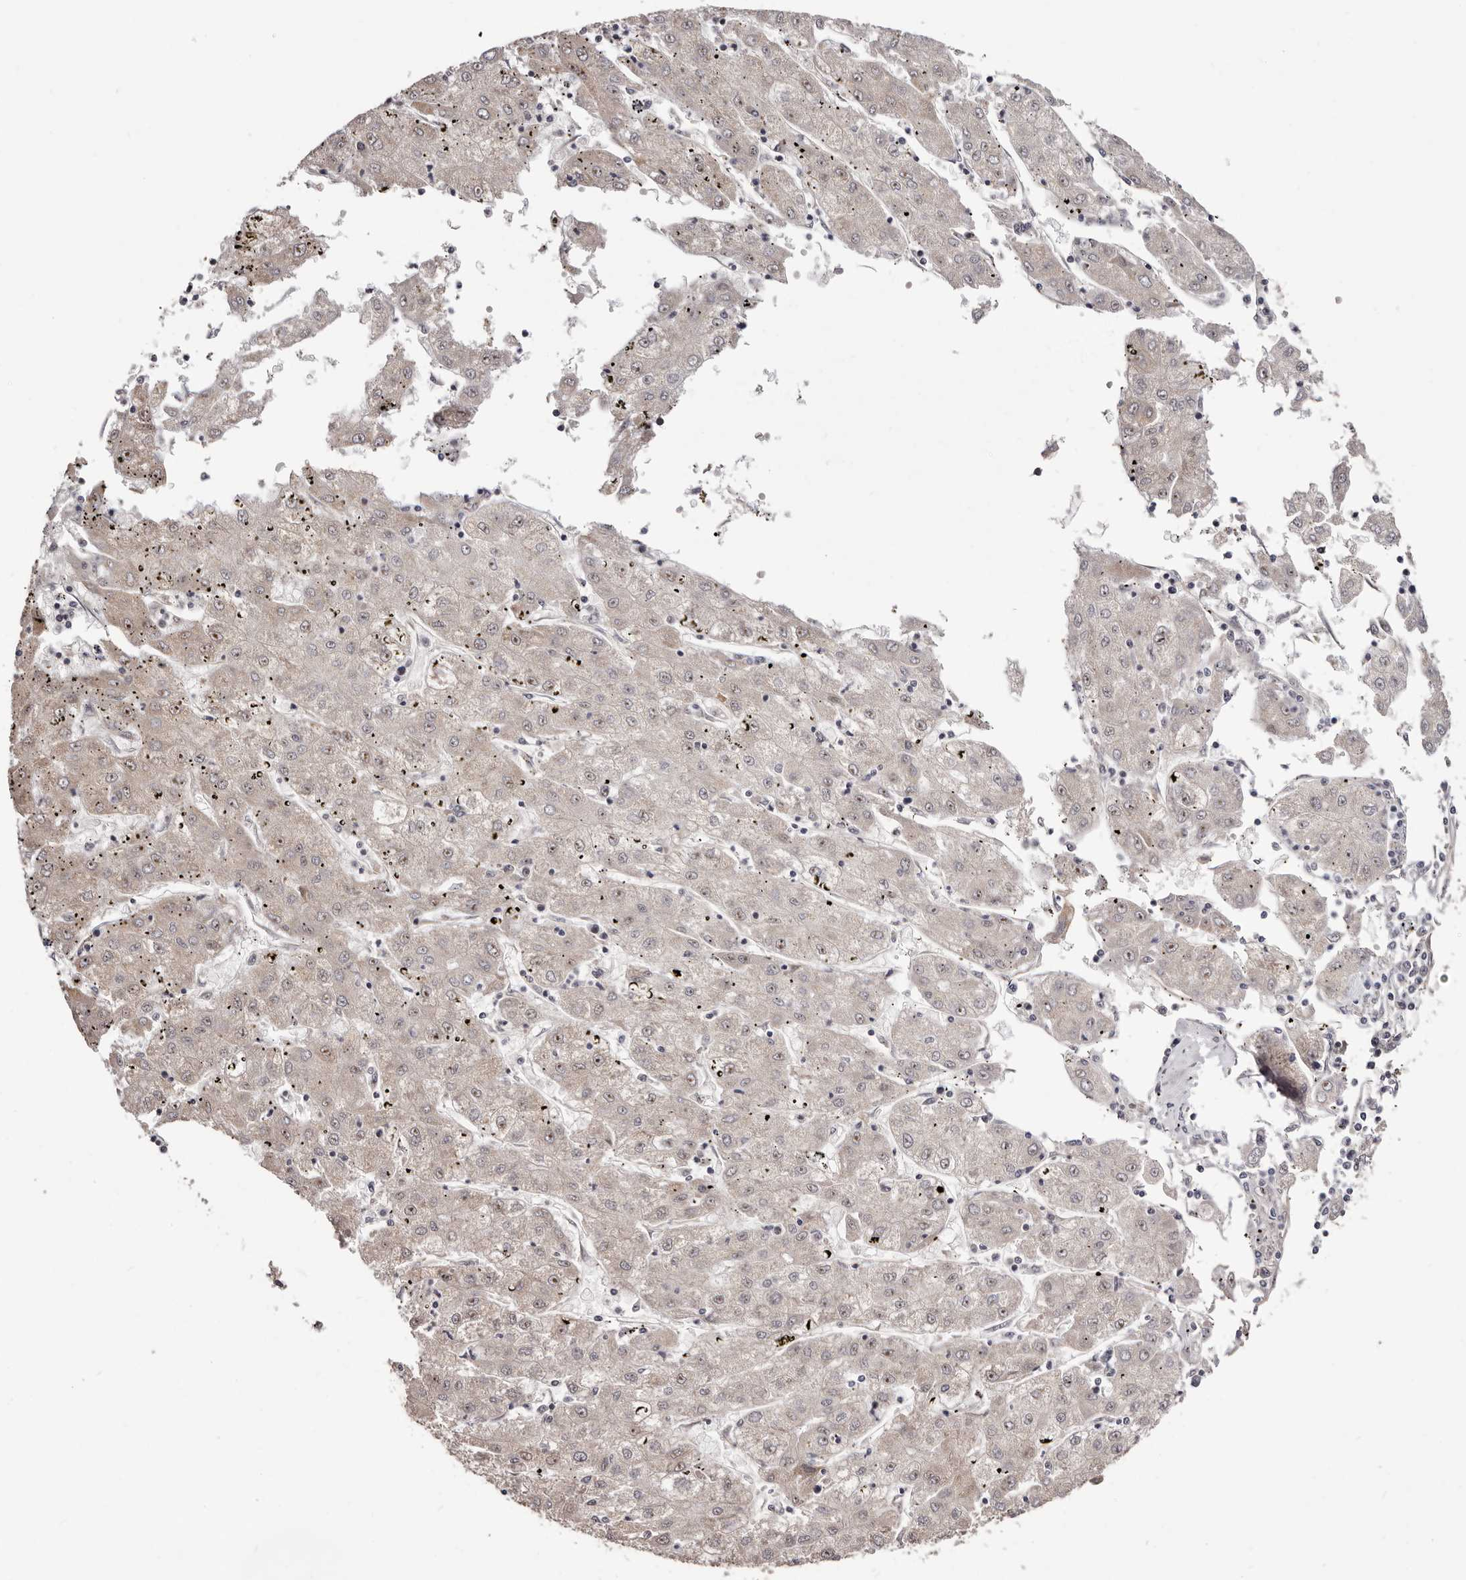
{"staining": {"intensity": "negative", "quantity": "none", "location": "none"}, "tissue": "liver cancer", "cell_type": "Tumor cells", "image_type": "cancer", "snomed": [{"axis": "morphology", "description": "Carcinoma, Hepatocellular, NOS"}, {"axis": "topography", "description": "Liver"}], "caption": "This is an IHC histopathology image of liver hepatocellular carcinoma. There is no expression in tumor cells.", "gene": "NOL12", "patient": {"sex": "male", "age": 72}}